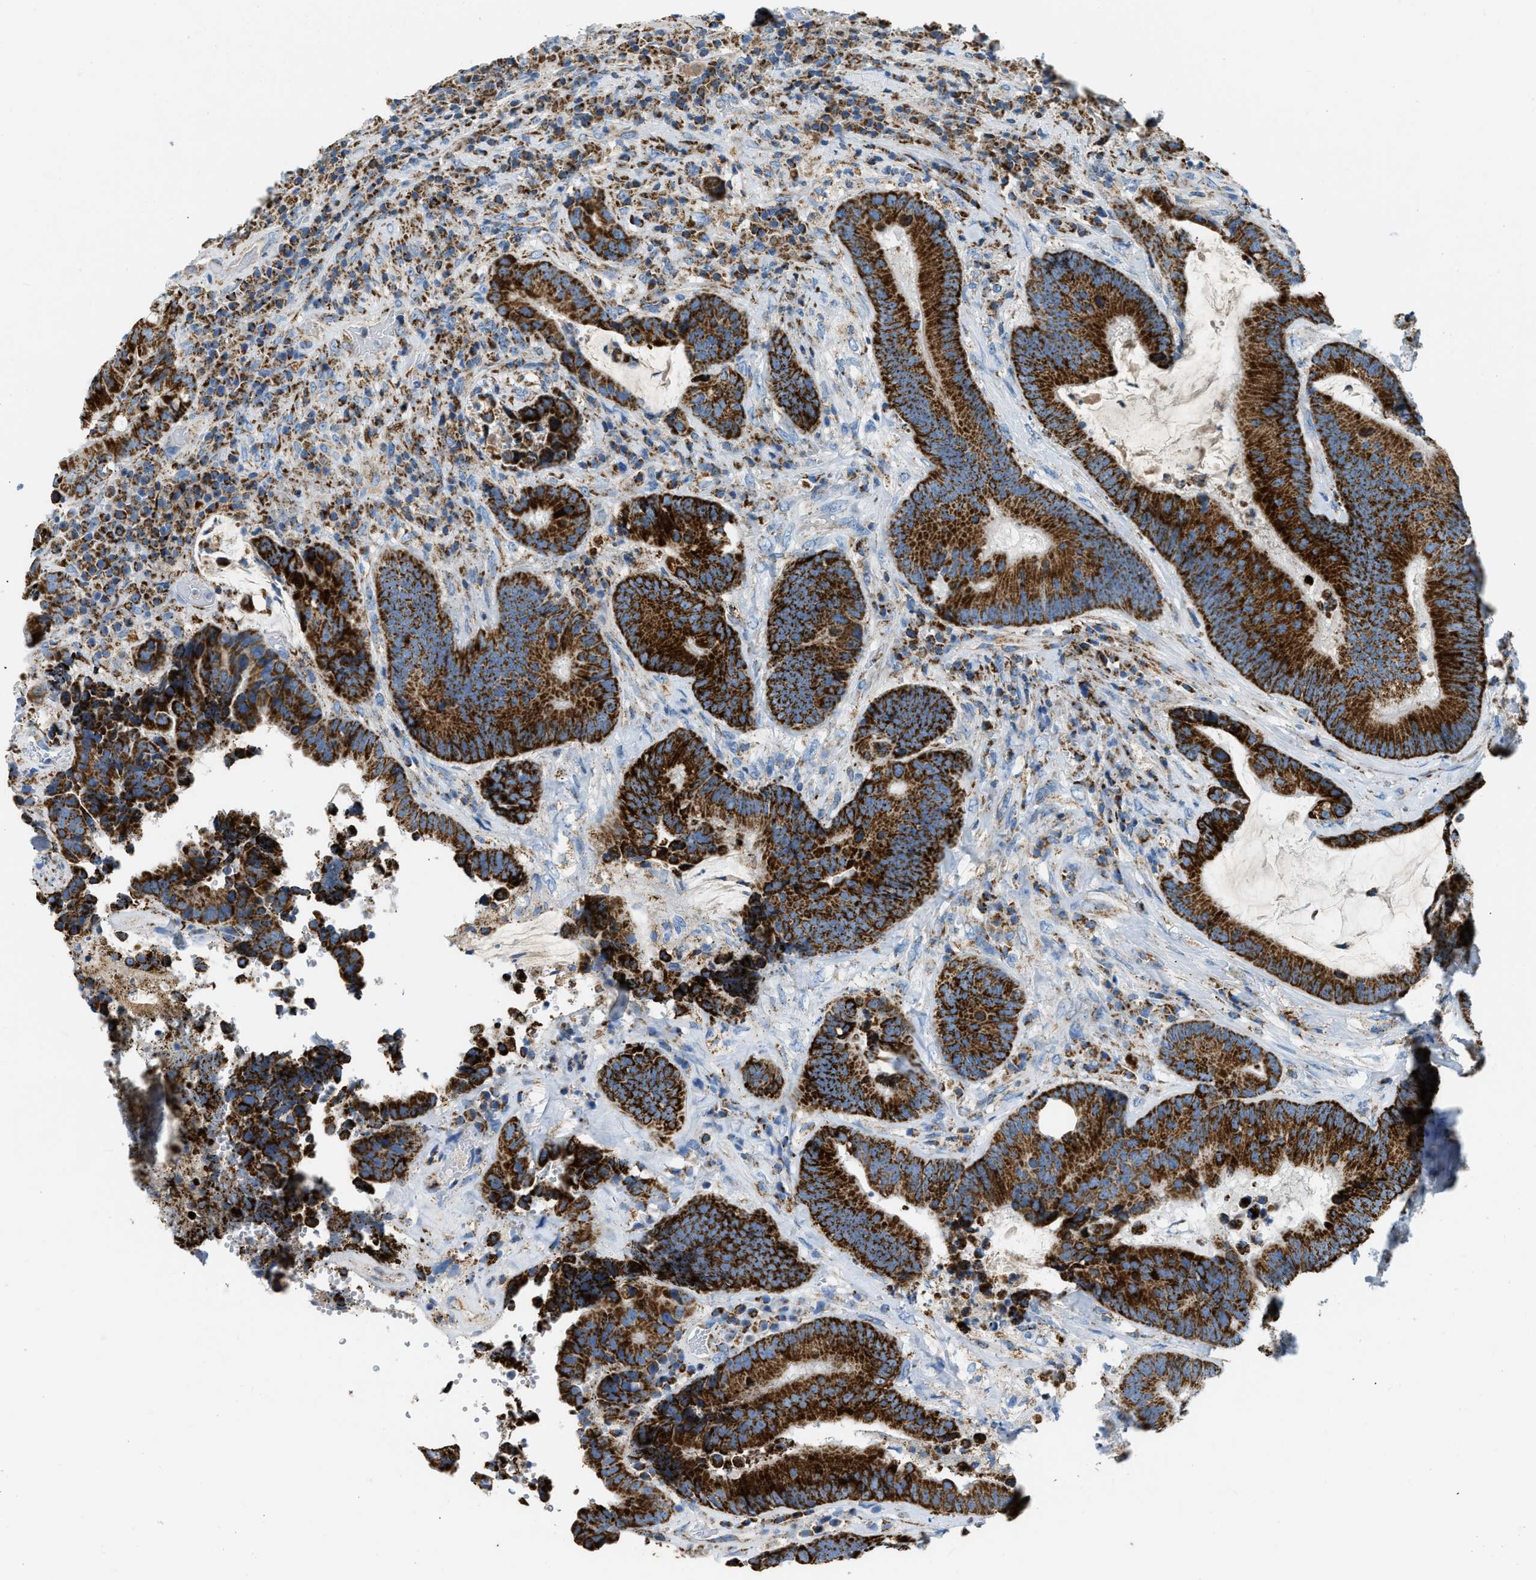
{"staining": {"intensity": "strong", "quantity": ">75%", "location": "cytoplasmic/membranous"}, "tissue": "colorectal cancer", "cell_type": "Tumor cells", "image_type": "cancer", "snomed": [{"axis": "morphology", "description": "Adenocarcinoma, NOS"}, {"axis": "topography", "description": "Rectum"}], "caption": "A histopathology image of adenocarcinoma (colorectal) stained for a protein demonstrates strong cytoplasmic/membranous brown staining in tumor cells.", "gene": "ACADVL", "patient": {"sex": "female", "age": 89}}